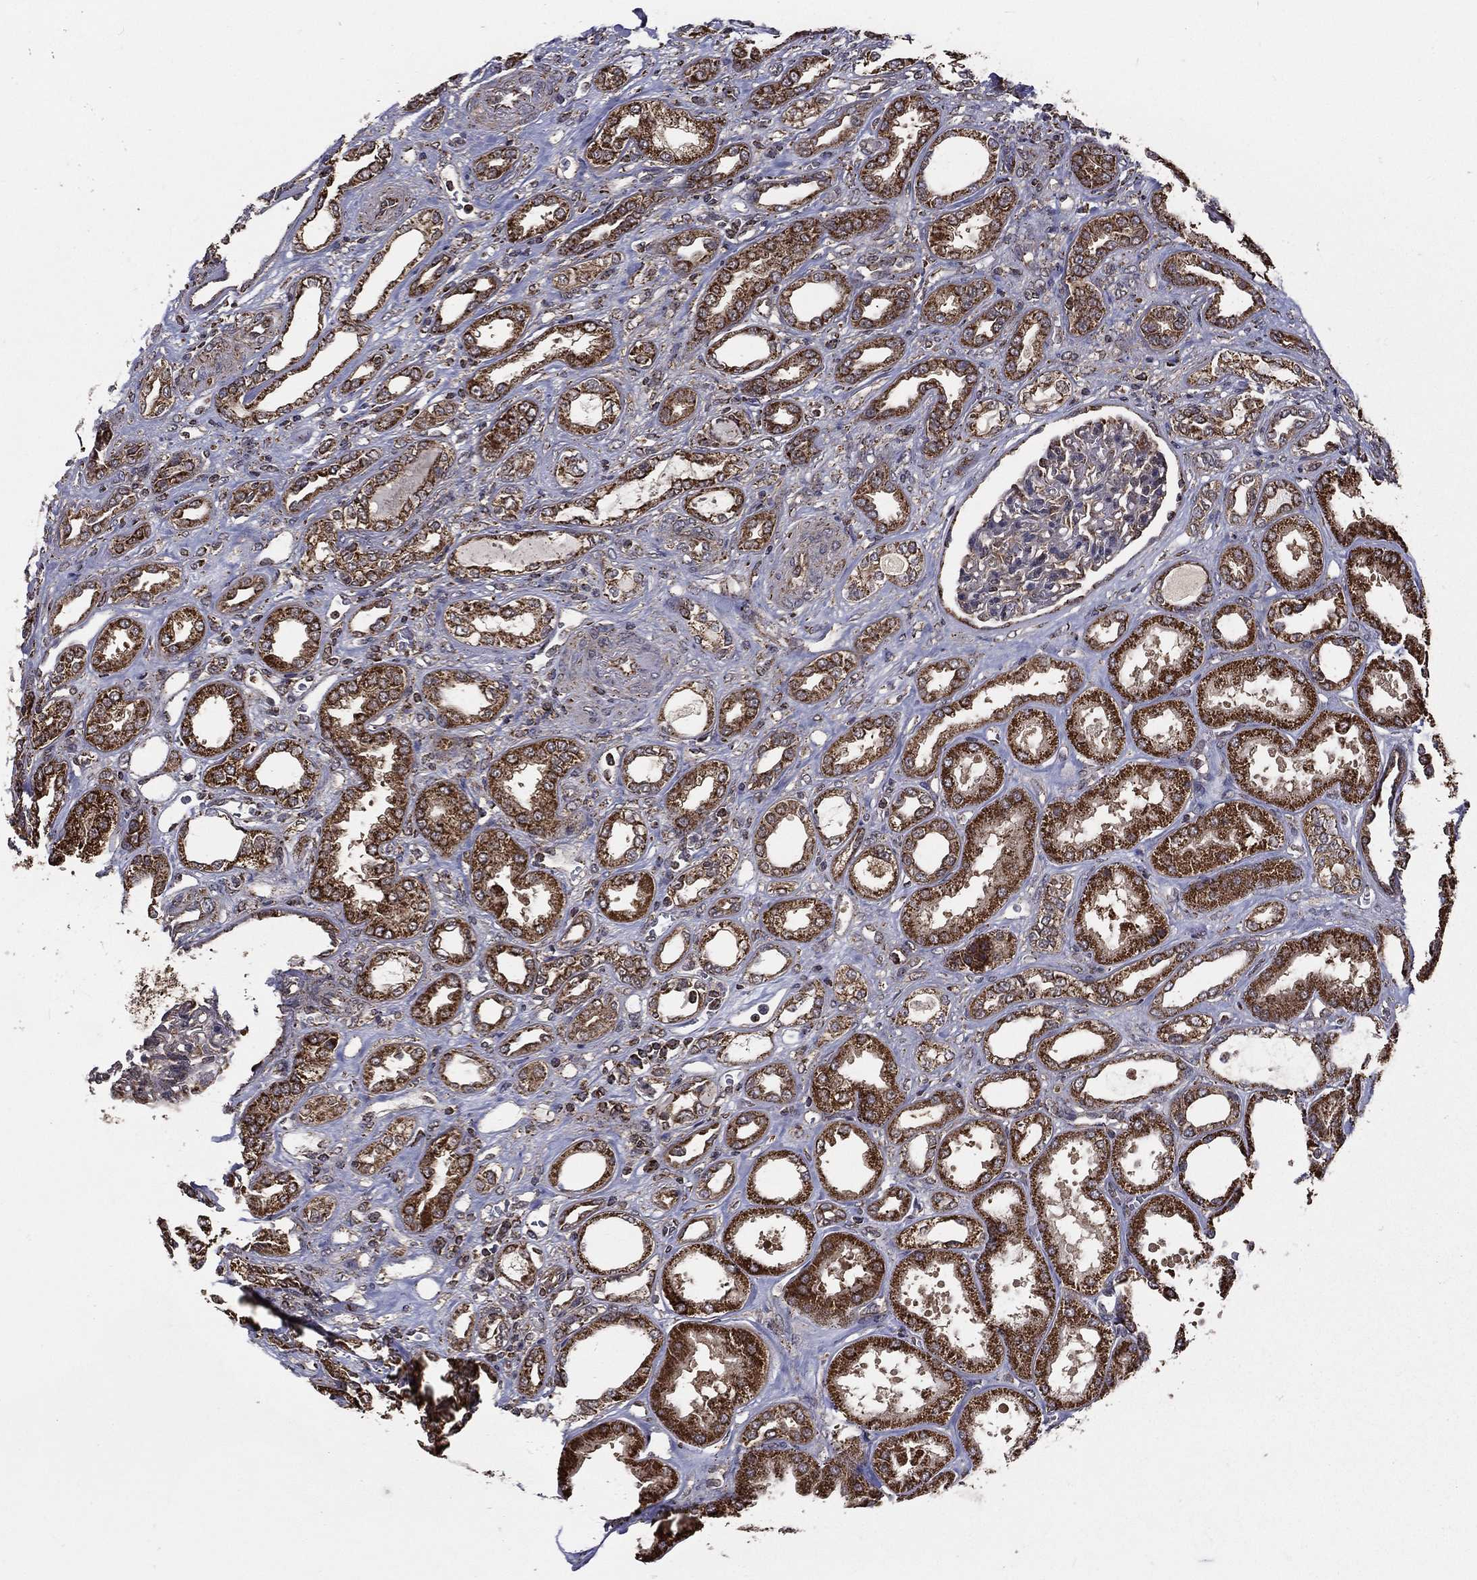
{"staining": {"intensity": "strong", "quantity": ">75%", "location": "cytoplasmic/membranous"}, "tissue": "renal cancer", "cell_type": "Tumor cells", "image_type": "cancer", "snomed": [{"axis": "morphology", "description": "Adenocarcinoma, NOS"}, {"axis": "topography", "description": "Kidney"}], "caption": "Strong cytoplasmic/membranous protein positivity is identified in approximately >75% of tumor cells in renal cancer (adenocarcinoma).", "gene": "RIGI", "patient": {"sex": "male", "age": 63}}